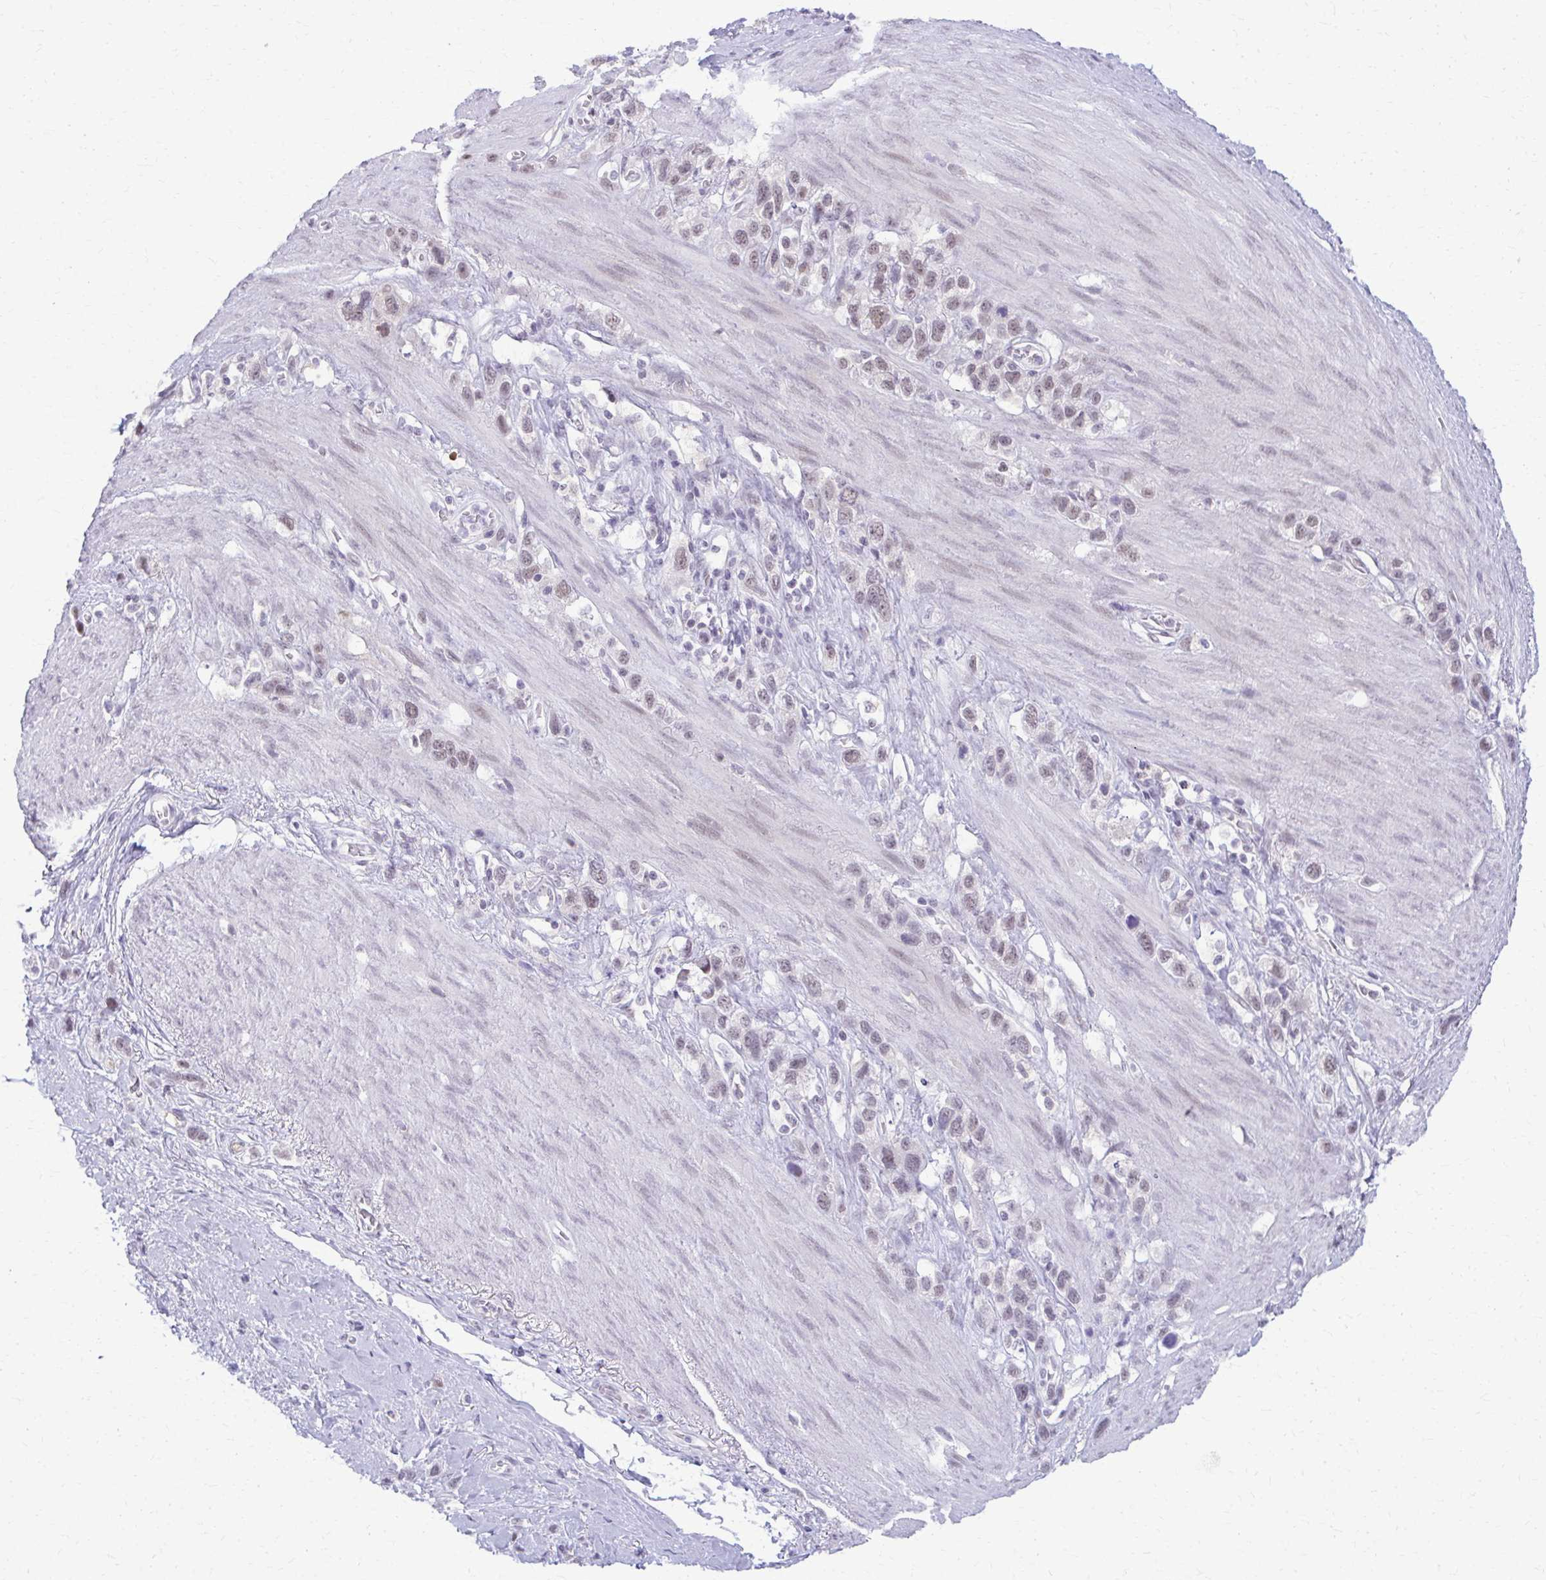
{"staining": {"intensity": "weak", "quantity": "25%-75%", "location": "nuclear"}, "tissue": "stomach cancer", "cell_type": "Tumor cells", "image_type": "cancer", "snomed": [{"axis": "morphology", "description": "Adenocarcinoma, NOS"}, {"axis": "topography", "description": "Stomach"}], "caption": "Protein expression analysis of stomach cancer (adenocarcinoma) displays weak nuclear staining in approximately 25%-75% of tumor cells.", "gene": "MAF1", "patient": {"sex": "female", "age": 65}}